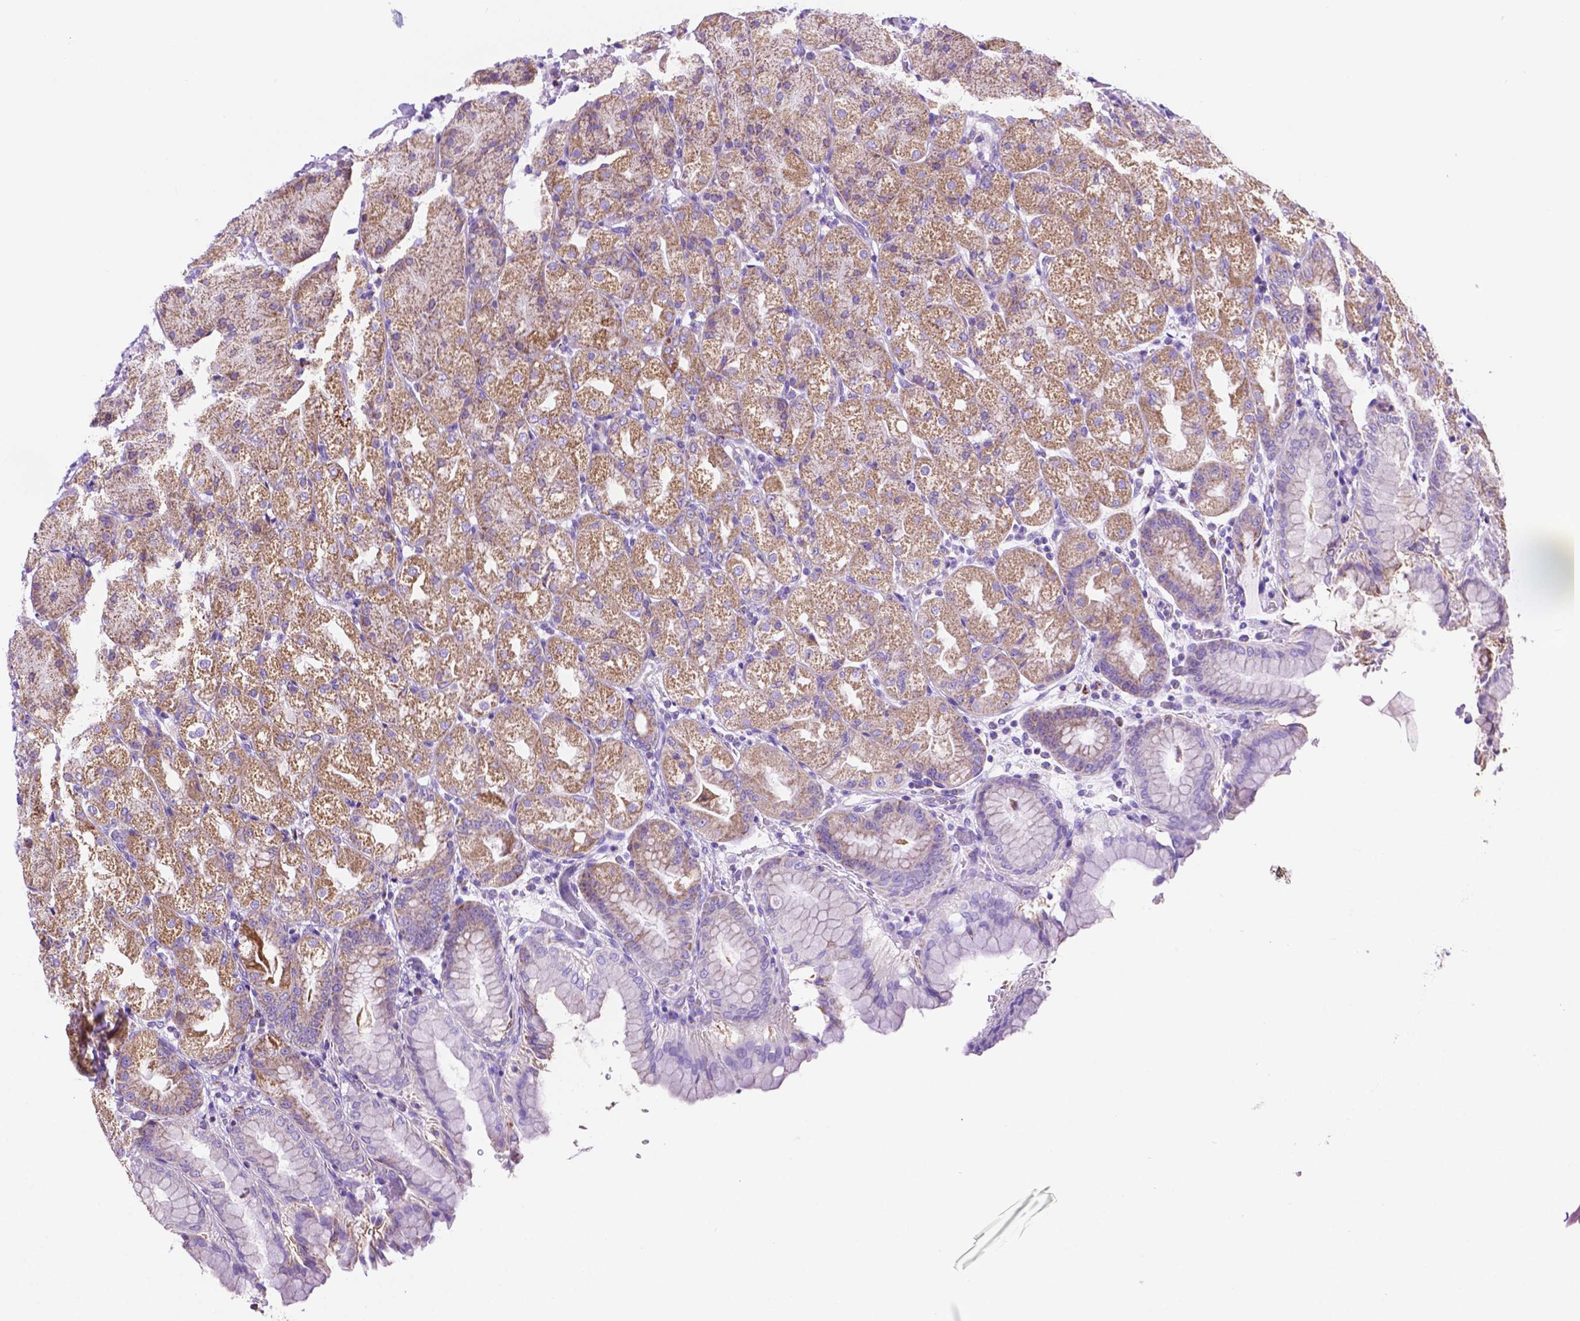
{"staining": {"intensity": "strong", "quantity": "25%-75%", "location": "cytoplasmic/membranous"}, "tissue": "stomach", "cell_type": "Glandular cells", "image_type": "normal", "snomed": [{"axis": "morphology", "description": "Normal tissue, NOS"}, {"axis": "topography", "description": "Stomach, upper"}, {"axis": "topography", "description": "Stomach"}, {"axis": "topography", "description": "Stomach, lower"}], "caption": "This photomicrograph shows immunohistochemistry (IHC) staining of benign stomach, with high strong cytoplasmic/membranous expression in approximately 25%-75% of glandular cells.", "gene": "GDPD5", "patient": {"sex": "male", "age": 62}}